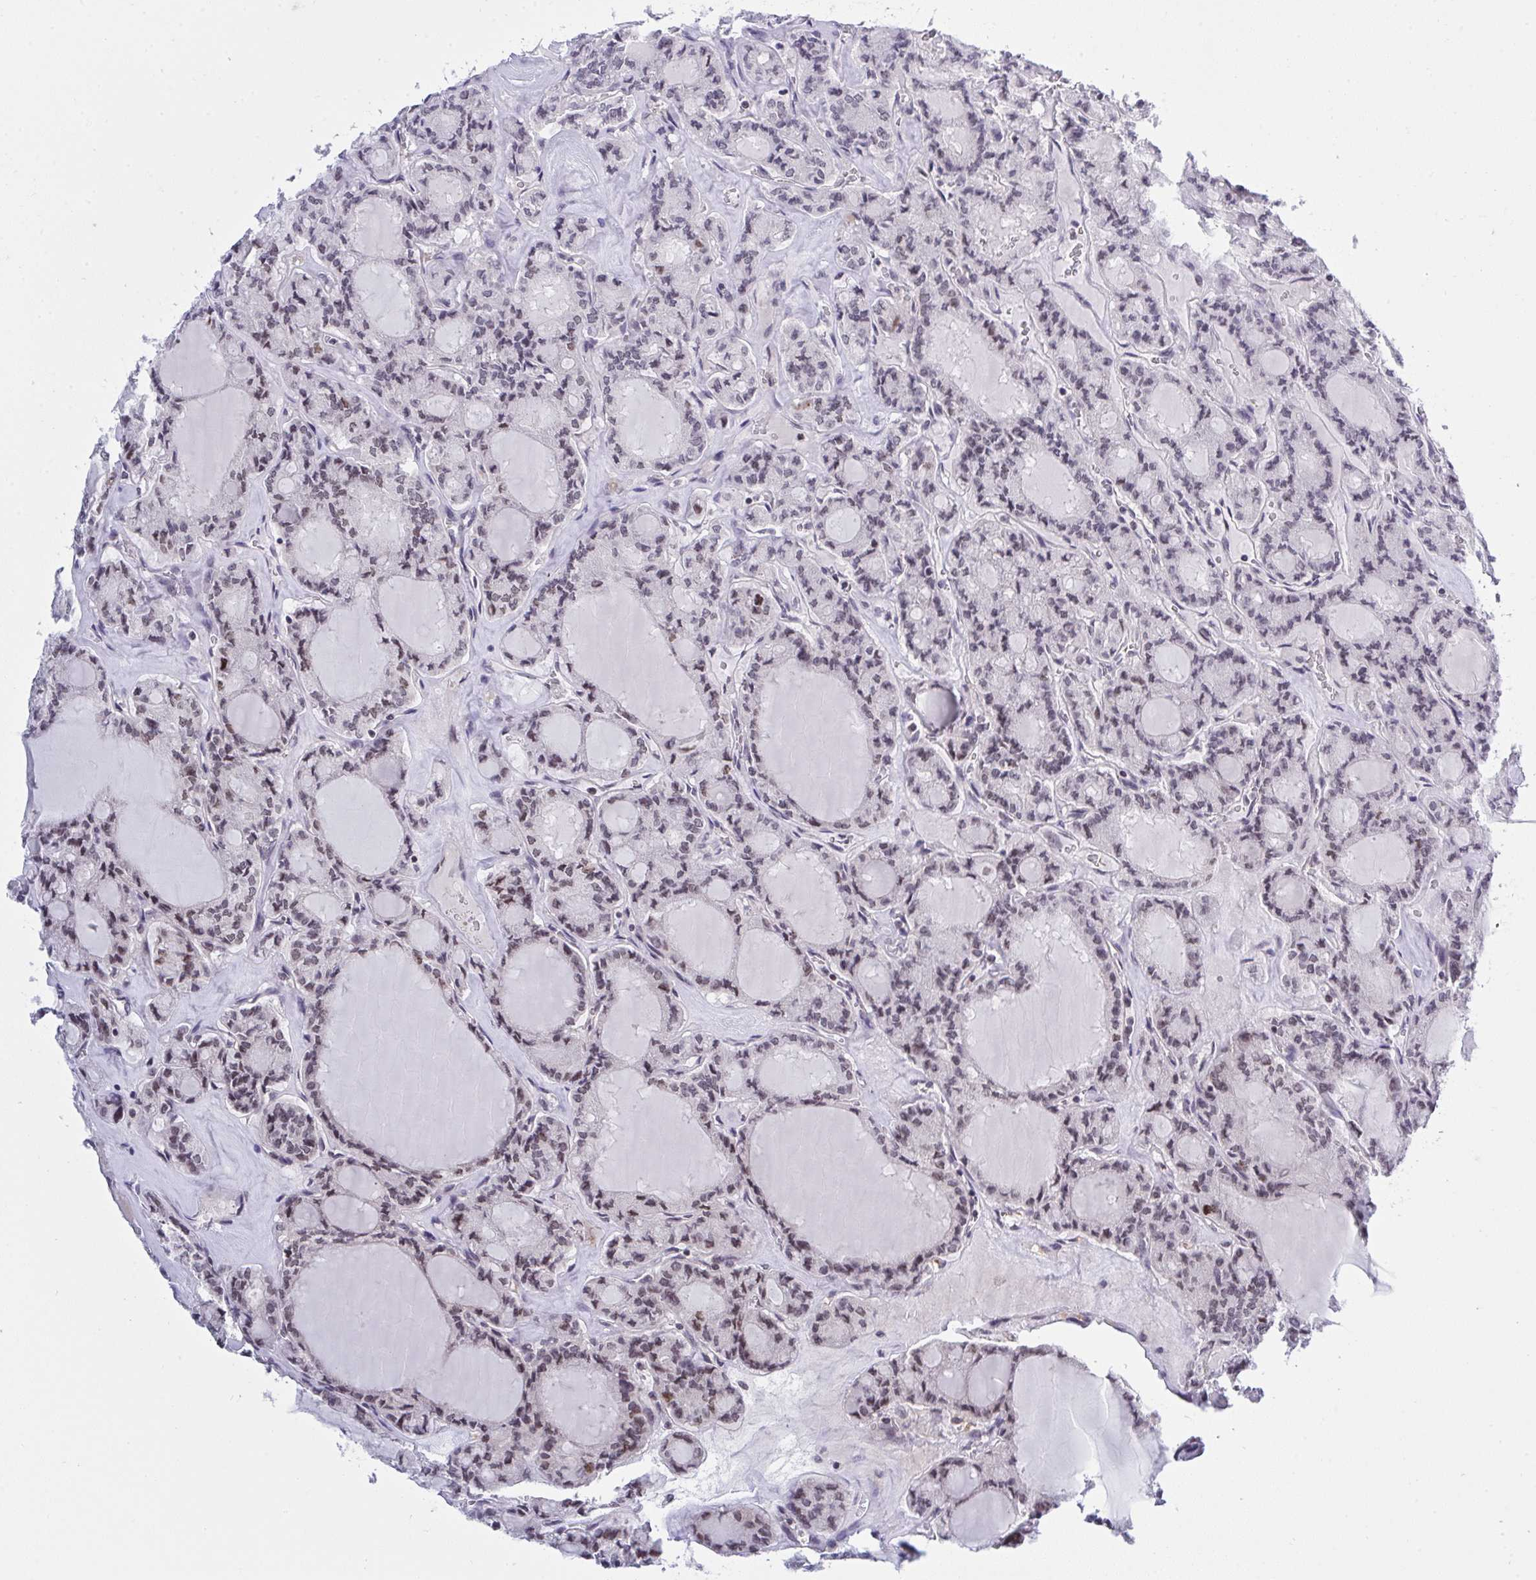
{"staining": {"intensity": "negative", "quantity": "none", "location": "none"}, "tissue": "thyroid cancer", "cell_type": "Tumor cells", "image_type": "cancer", "snomed": [{"axis": "morphology", "description": "Papillary adenocarcinoma, NOS"}, {"axis": "topography", "description": "Thyroid gland"}], "caption": "DAB immunohistochemical staining of human thyroid cancer displays no significant positivity in tumor cells. (DAB immunohistochemistry, high magnification).", "gene": "RFC4", "patient": {"sex": "male", "age": 87}}